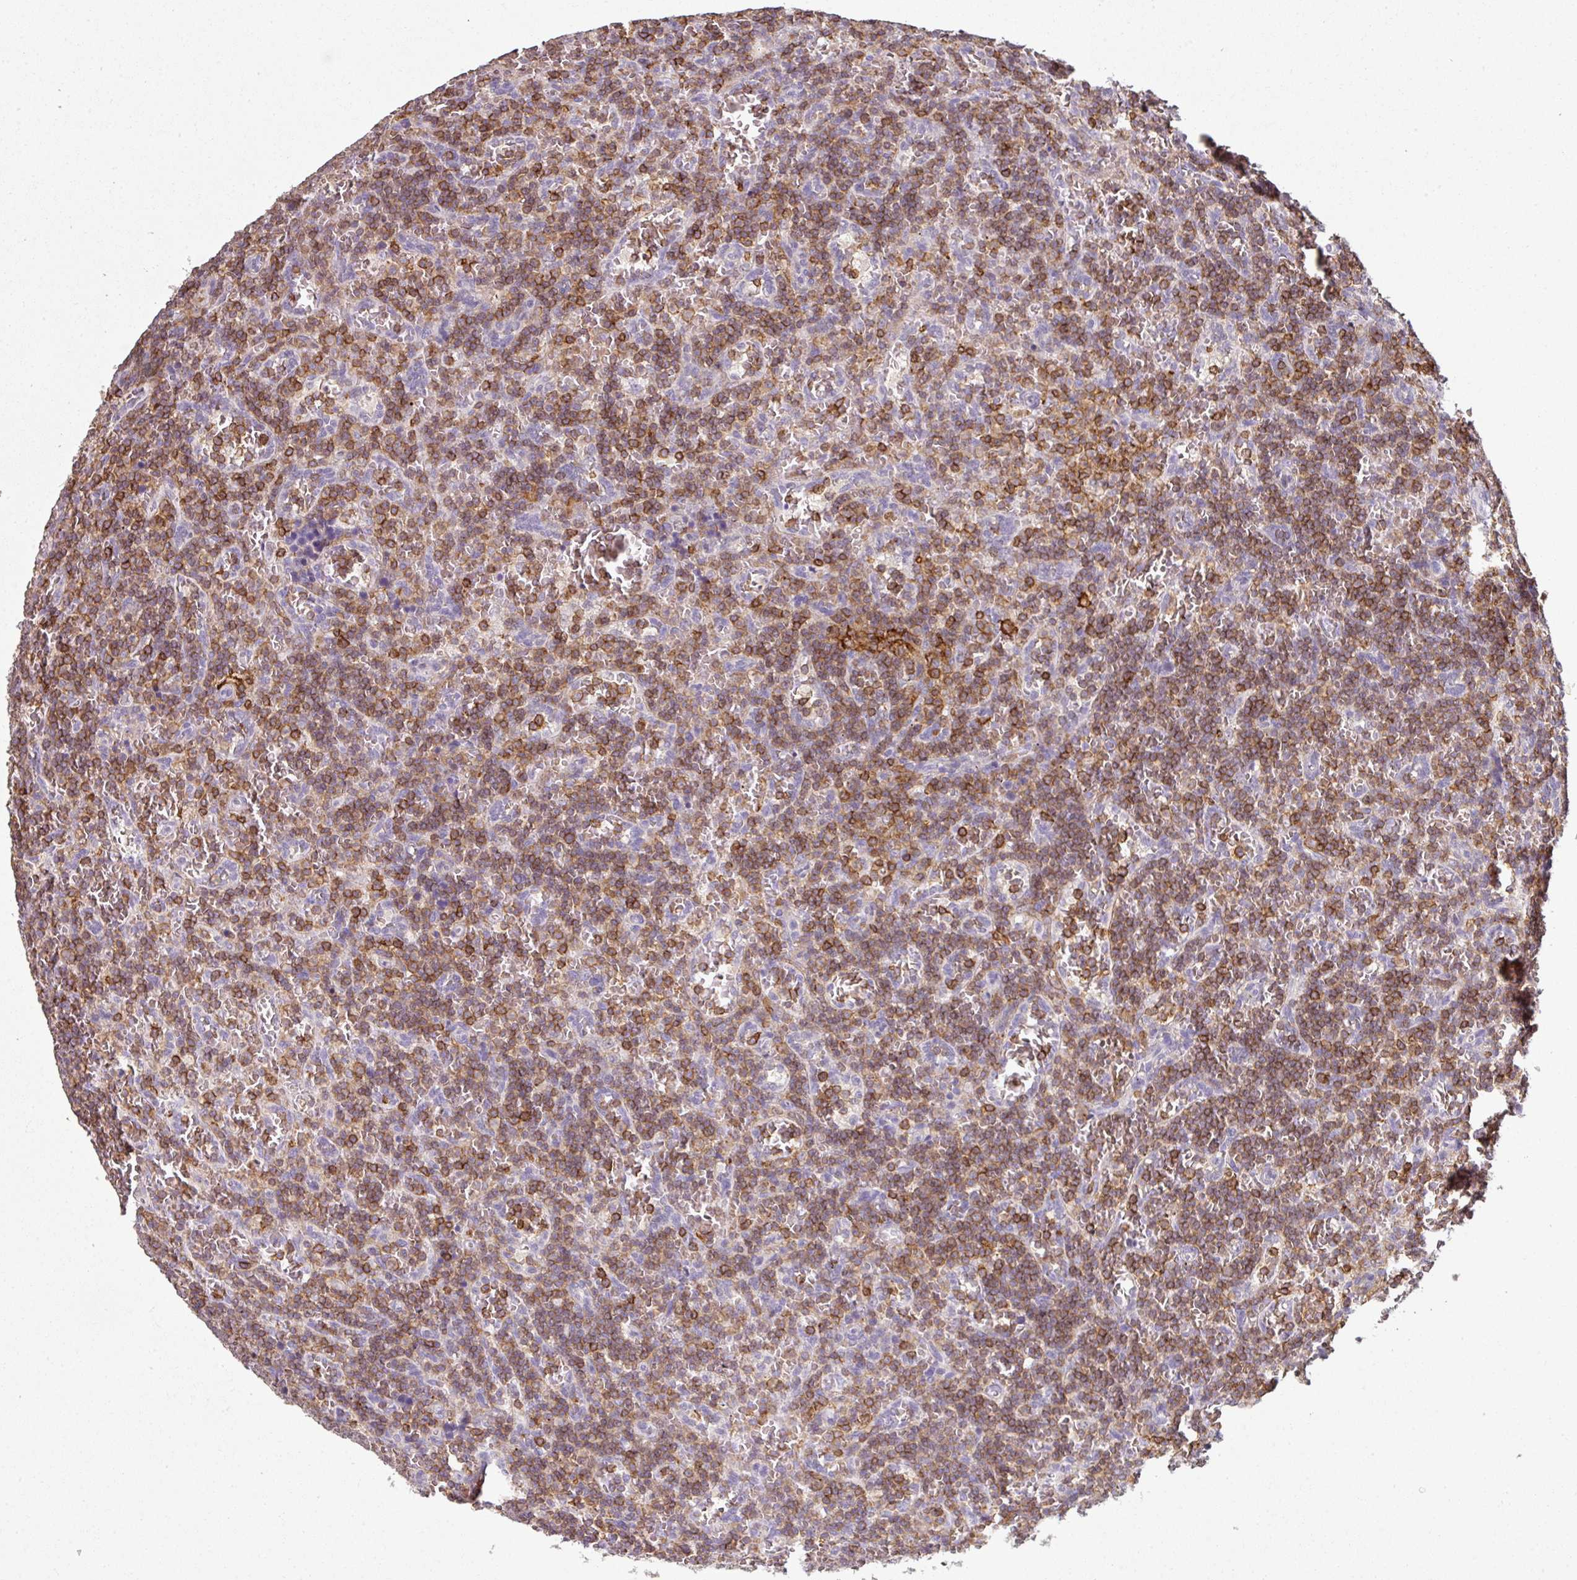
{"staining": {"intensity": "moderate", "quantity": "25%-75%", "location": "cytoplasmic/membranous"}, "tissue": "lymphoma", "cell_type": "Tumor cells", "image_type": "cancer", "snomed": [{"axis": "morphology", "description": "Malignant lymphoma, non-Hodgkin's type, Low grade"}, {"axis": "topography", "description": "Spleen"}], "caption": "Moderate cytoplasmic/membranous expression for a protein is seen in about 25%-75% of tumor cells of malignant lymphoma, non-Hodgkin's type (low-grade) using immunohistochemistry (IHC).", "gene": "OLFML2B", "patient": {"sex": "male", "age": 73}}